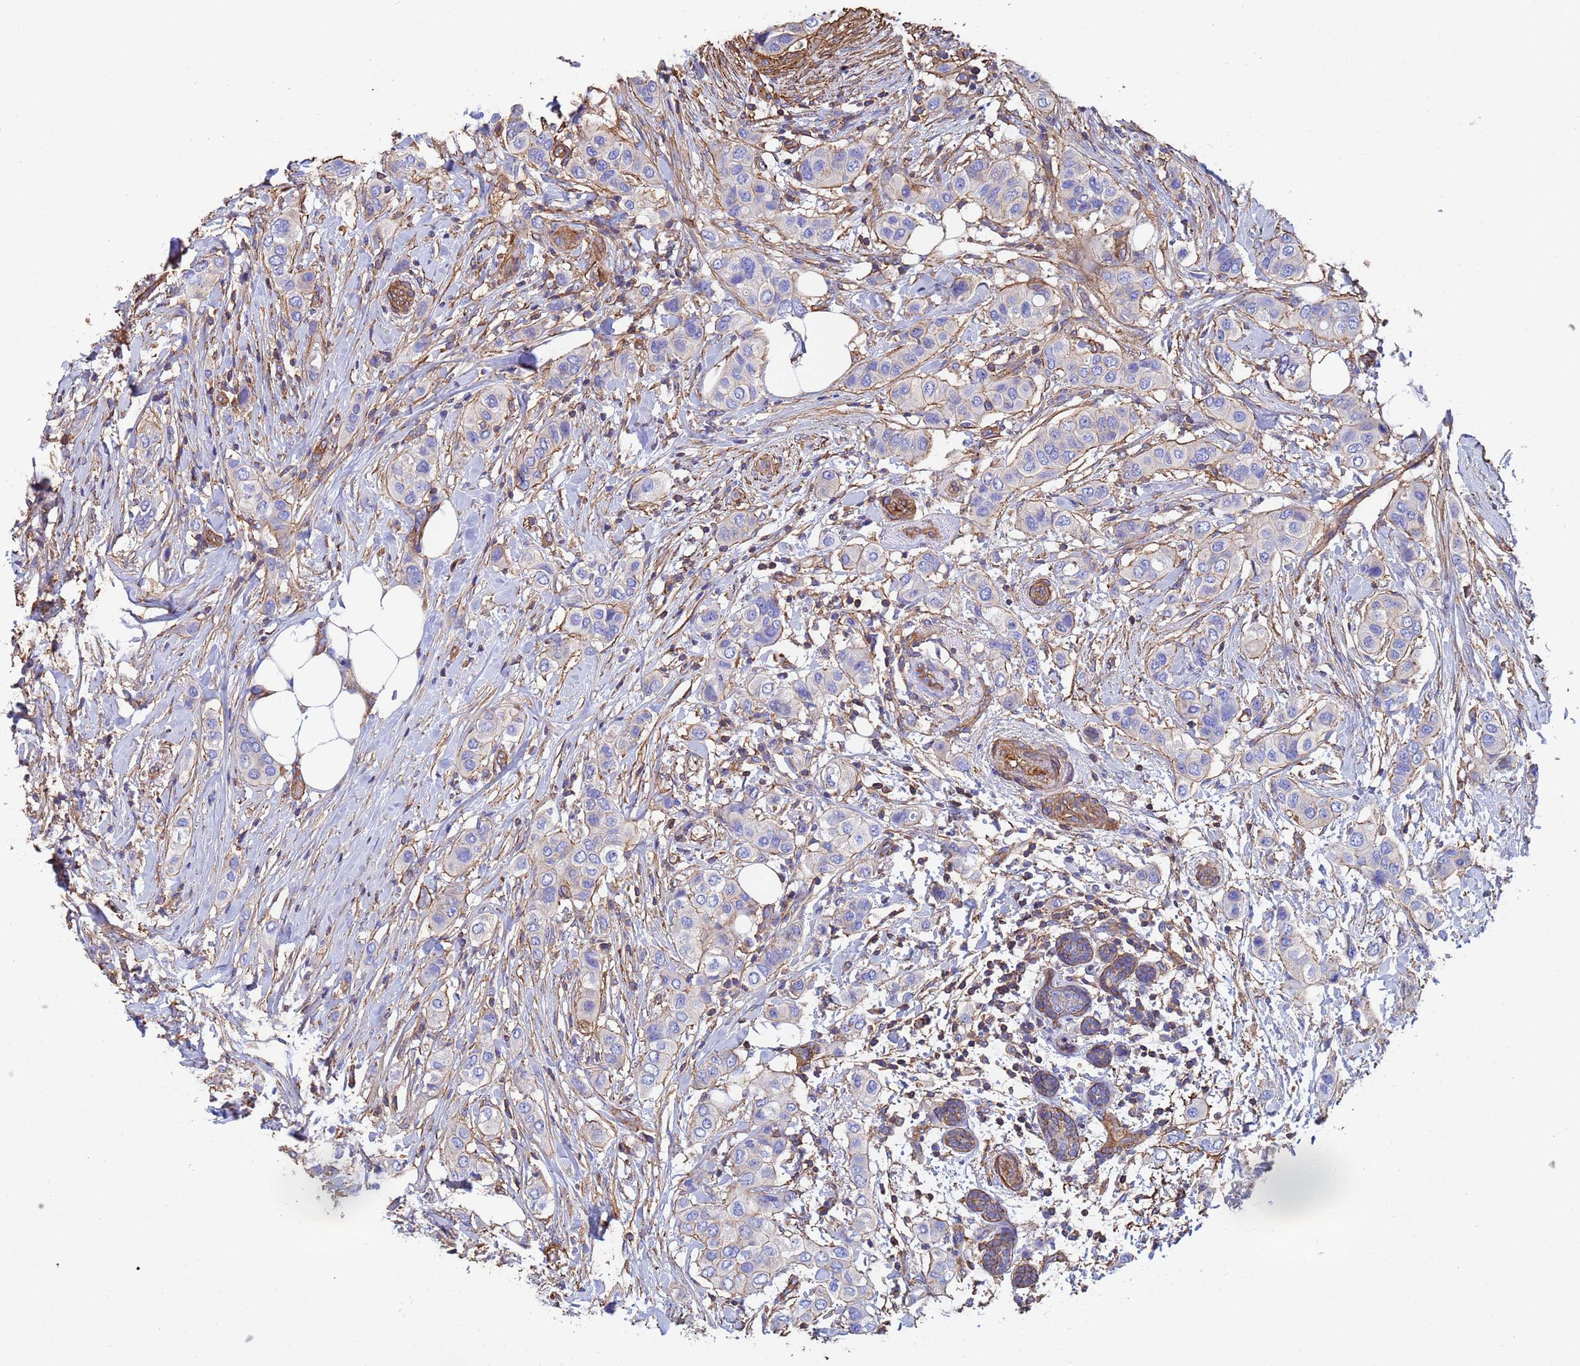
{"staining": {"intensity": "negative", "quantity": "none", "location": "none"}, "tissue": "breast cancer", "cell_type": "Tumor cells", "image_type": "cancer", "snomed": [{"axis": "morphology", "description": "Lobular carcinoma"}, {"axis": "topography", "description": "Breast"}], "caption": "The immunohistochemistry histopathology image has no significant positivity in tumor cells of breast cancer (lobular carcinoma) tissue.", "gene": "MYL12A", "patient": {"sex": "female", "age": 51}}